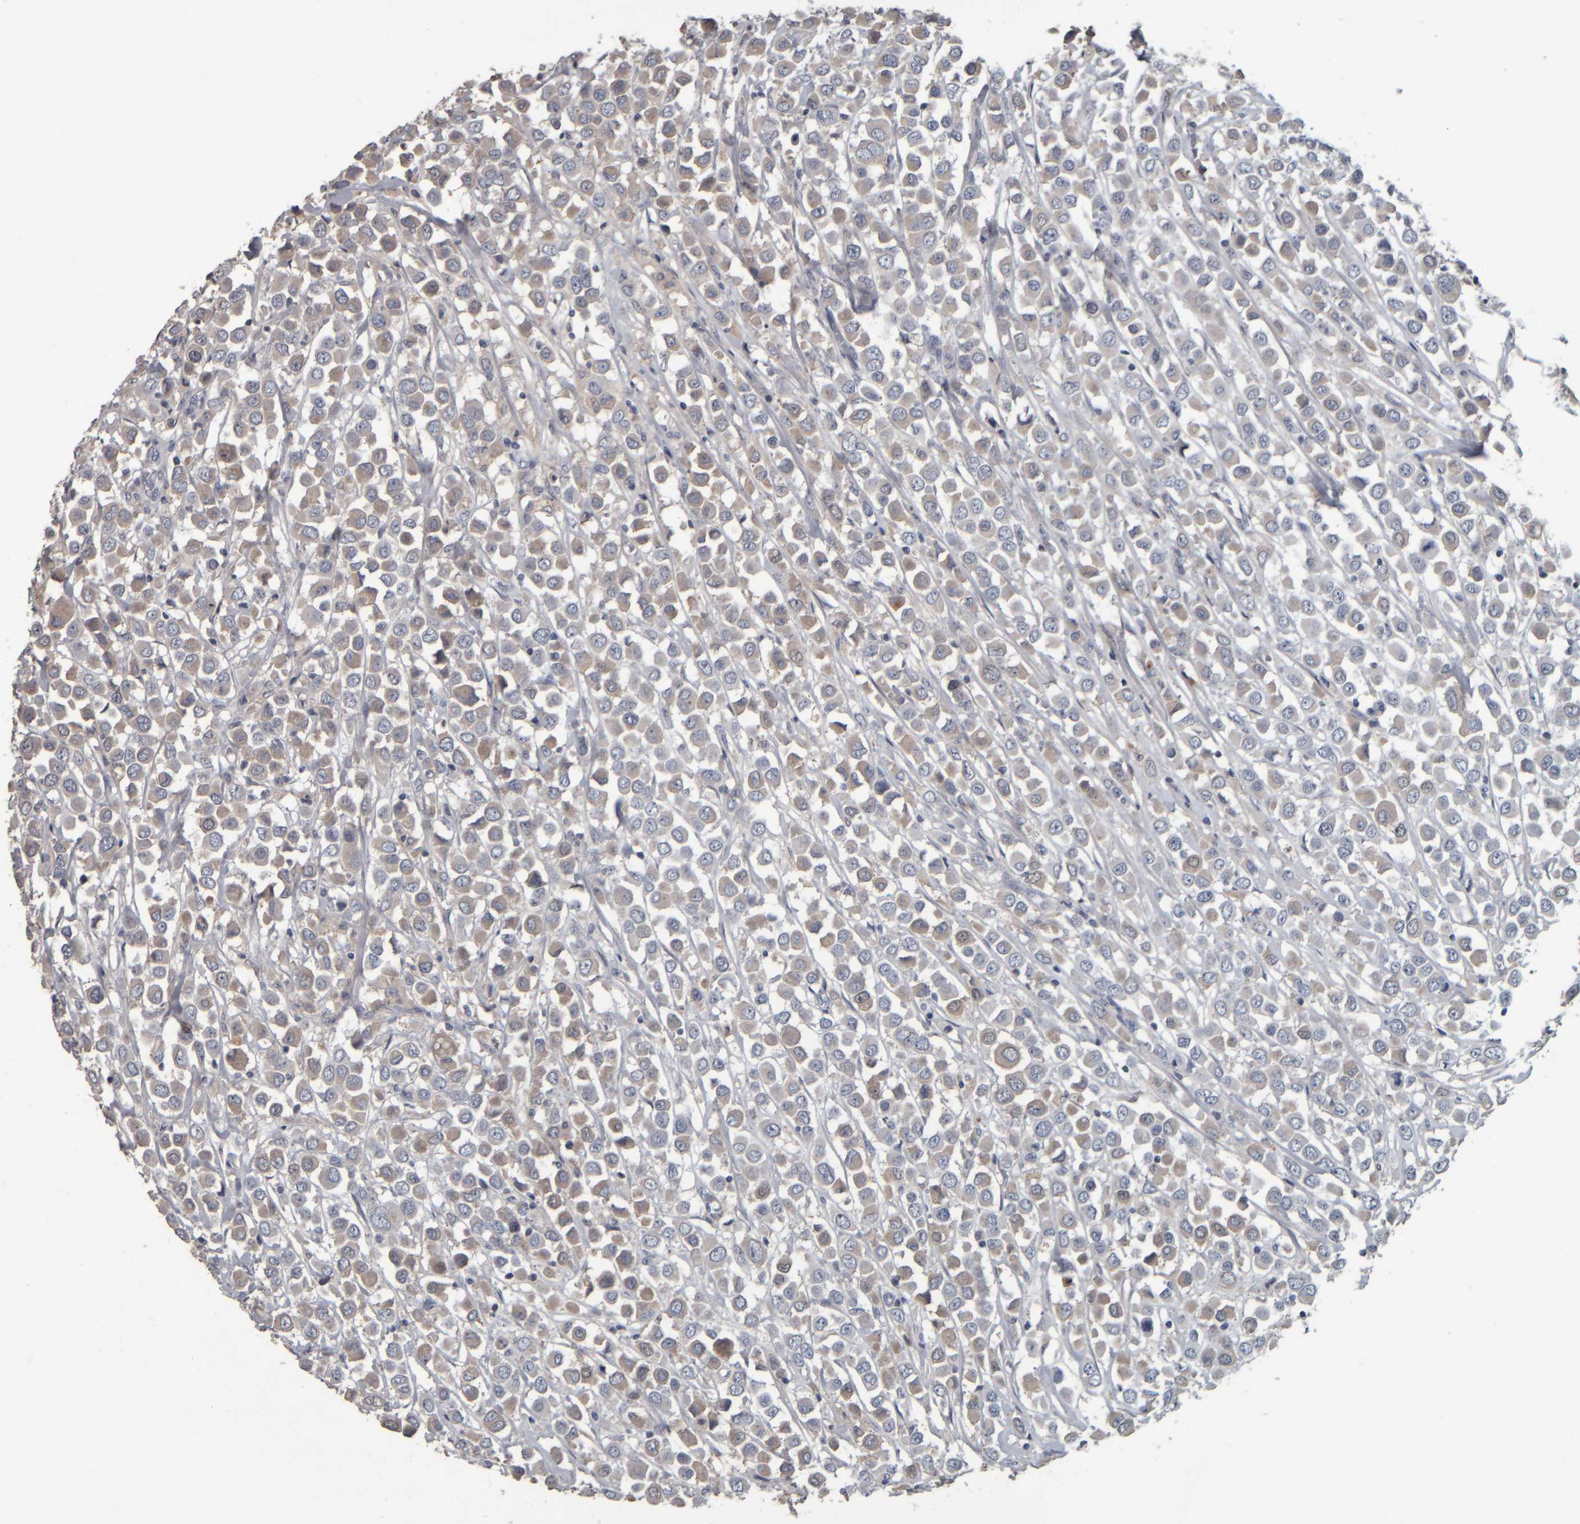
{"staining": {"intensity": "weak", "quantity": ">75%", "location": "cytoplasmic/membranous"}, "tissue": "breast cancer", "cell_type": "Tumor cells", "image_type": "cancer", "snomed": [{"axis": "morphology", "description": "Duct carcinoma"}, {"axis": "topography", "description": "Breast"}], "caption": "An immunohistochemistry micrograph of tumor tissue is shown. Protein staining in brown labels weak cytoplasmic/membranous positivity in intraductal carcinoma (breast) within tumor cells. The protein of interest is shown in brown color, while the nuclei are stained blue.", "gene": "CAVIN4", "patient": {"sex": "female", "age": 61}}